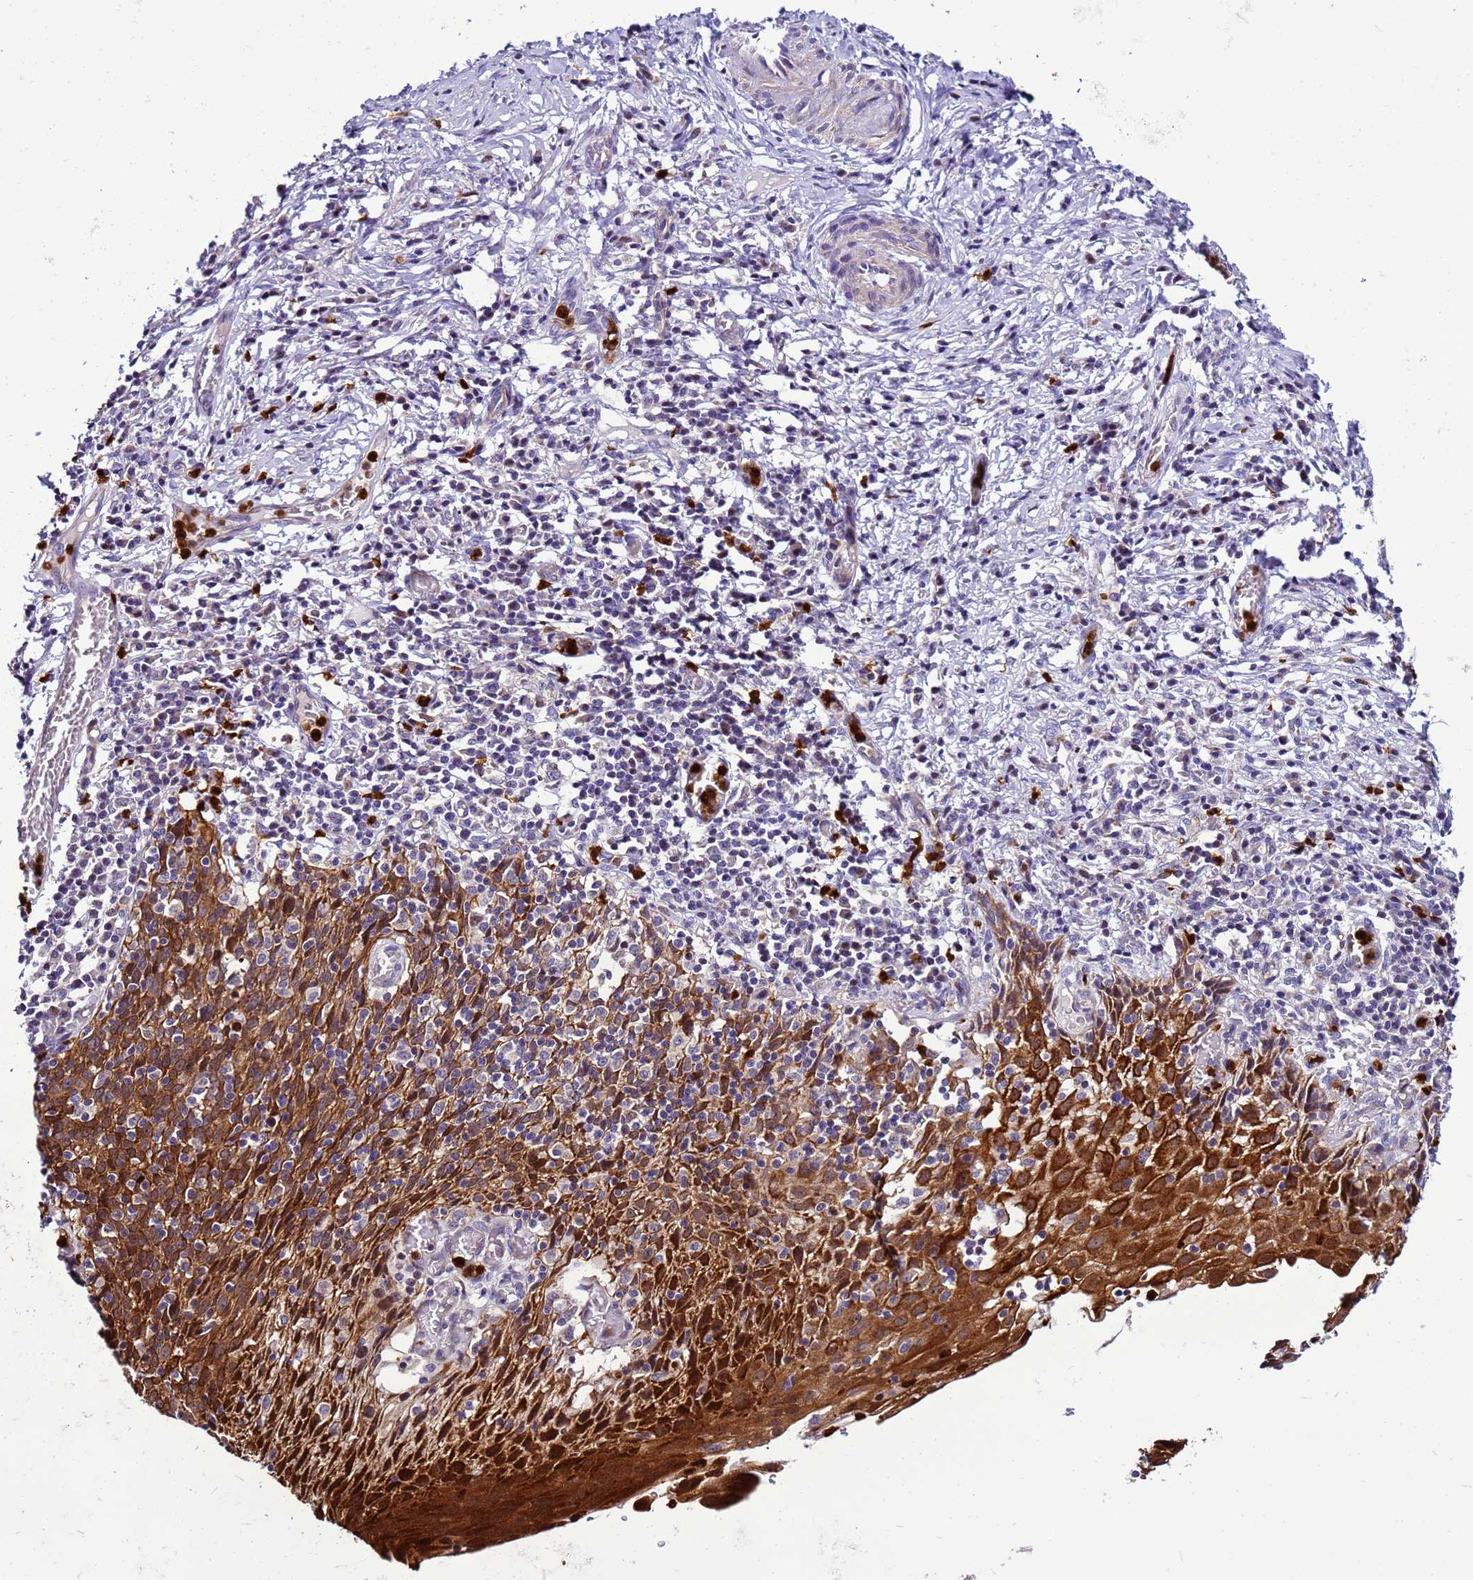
{"staining": {"intensity": "strong", "quantity": ">75%", "location": "cytoplasmic/membranous"}, "tissue": "cervical cancer", "cell_type": "Tumor cells", "image_type": "cancer", "snomed": [{"axis": "morphology", "description": "Squamous cell carcinoma, NOS"}, {"axis": "topography", "description": "Cervix"}], "caption": "IHC histopathology image of squamous cell carcinoma (cervical) stained for a protein (brown), which reveals high levels of strong cytoplasmic/membranous positivity in about >75% of tumor cells.", "gene": "VPS4B", "patient": {"sex": "female", "age": 50}}